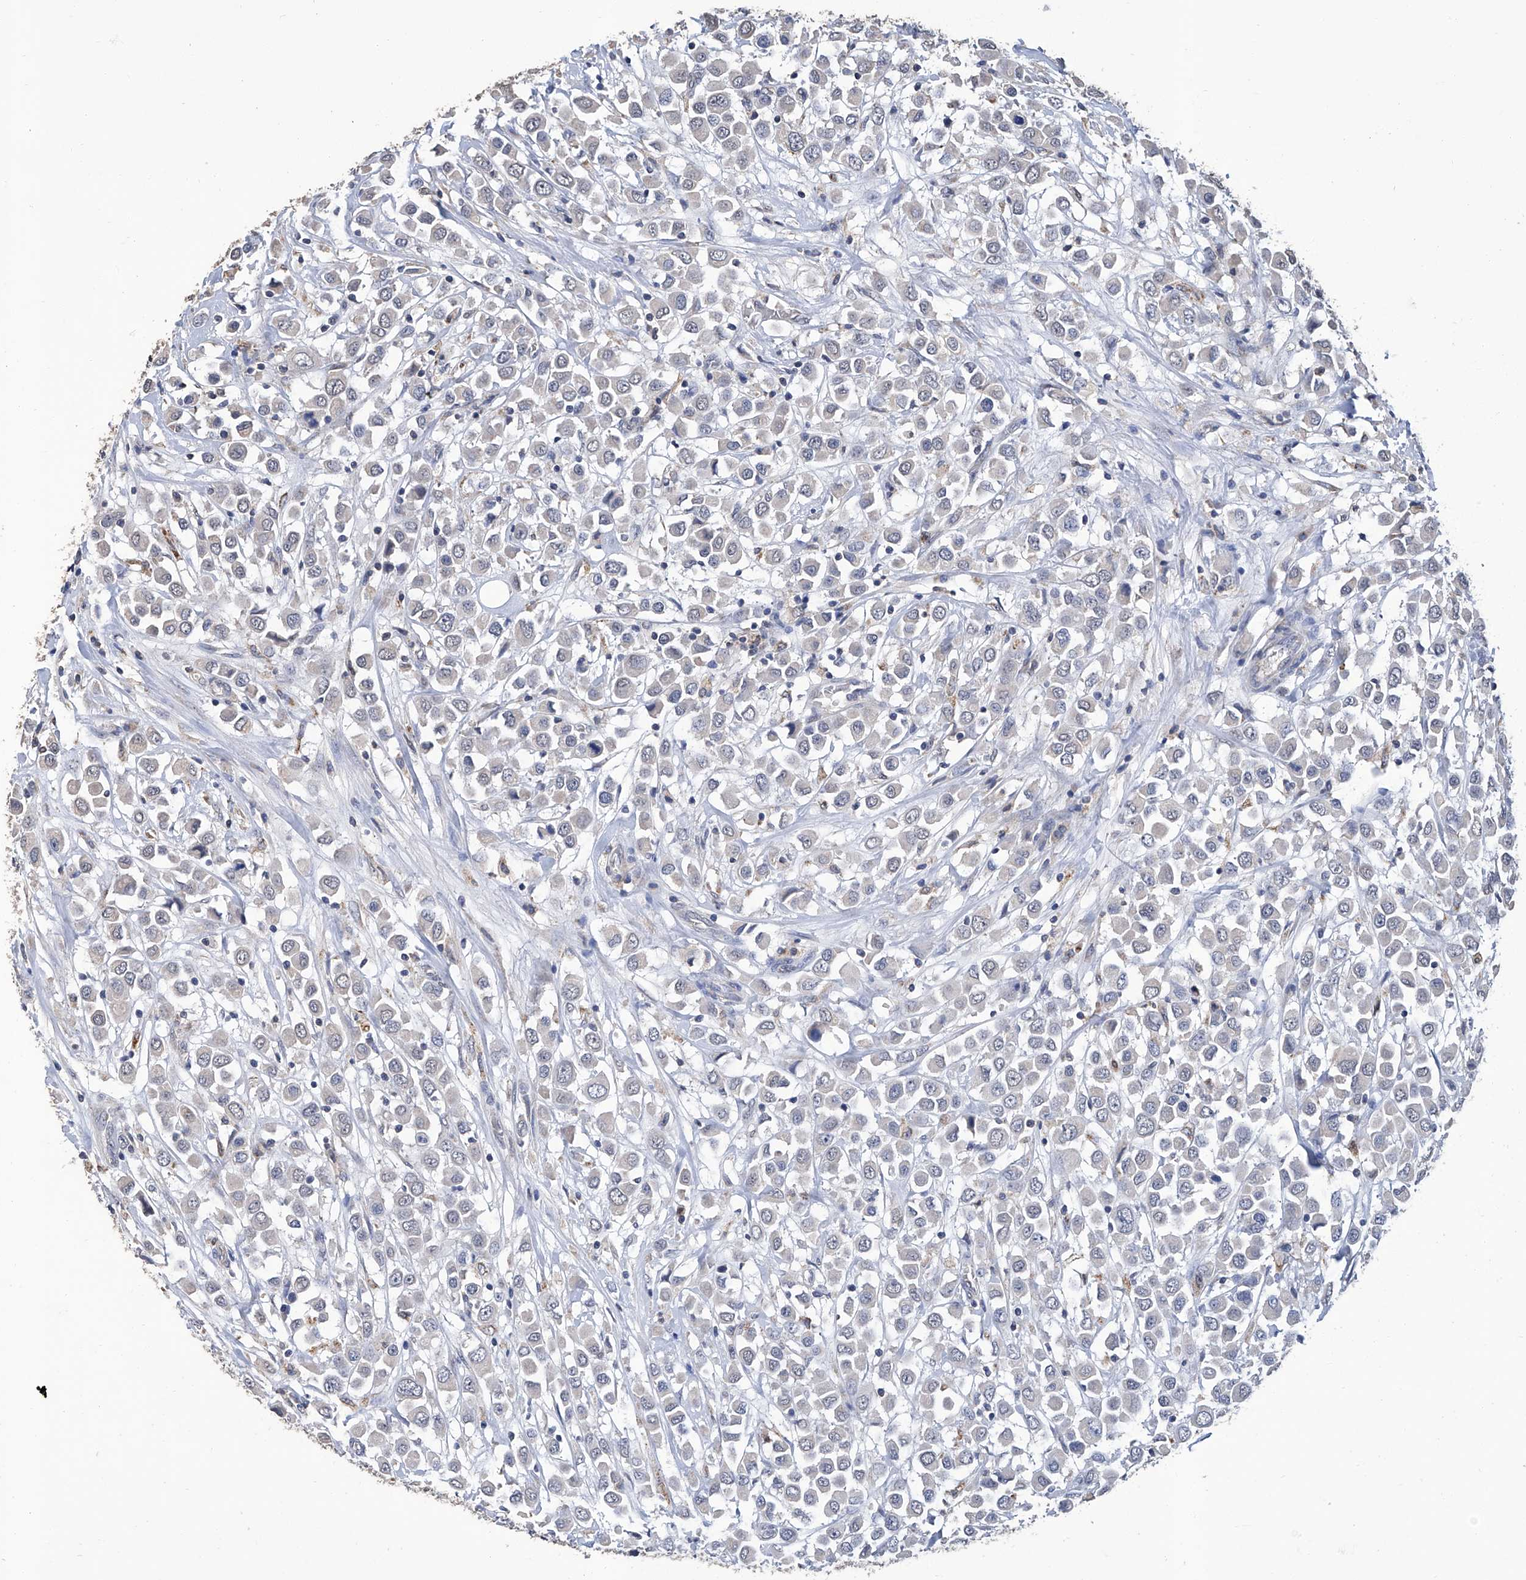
{"staining": {"intensity": "negative", "quantity": "none", "location": "none"}, "tissue": "breast cancer", "cell_type": "Tumor cells", "image_type": "cancer", "snomed": [{"axis": "morphology", "description": "Duct carcinoma"}, {"axis": "topography", "description": "Breast"}], "caption": "The immunohistochemistry (IHC) photomicrograph has no significant staining in tumor cells of infiltrating ductal carcinoma (breast) tissue. (Brightfield microscopy of DAB (3,3'-diaminobenzidine) IHC at high magnification).", "gene": "GPT", "patient": {"sex": "female", "age": 61}}